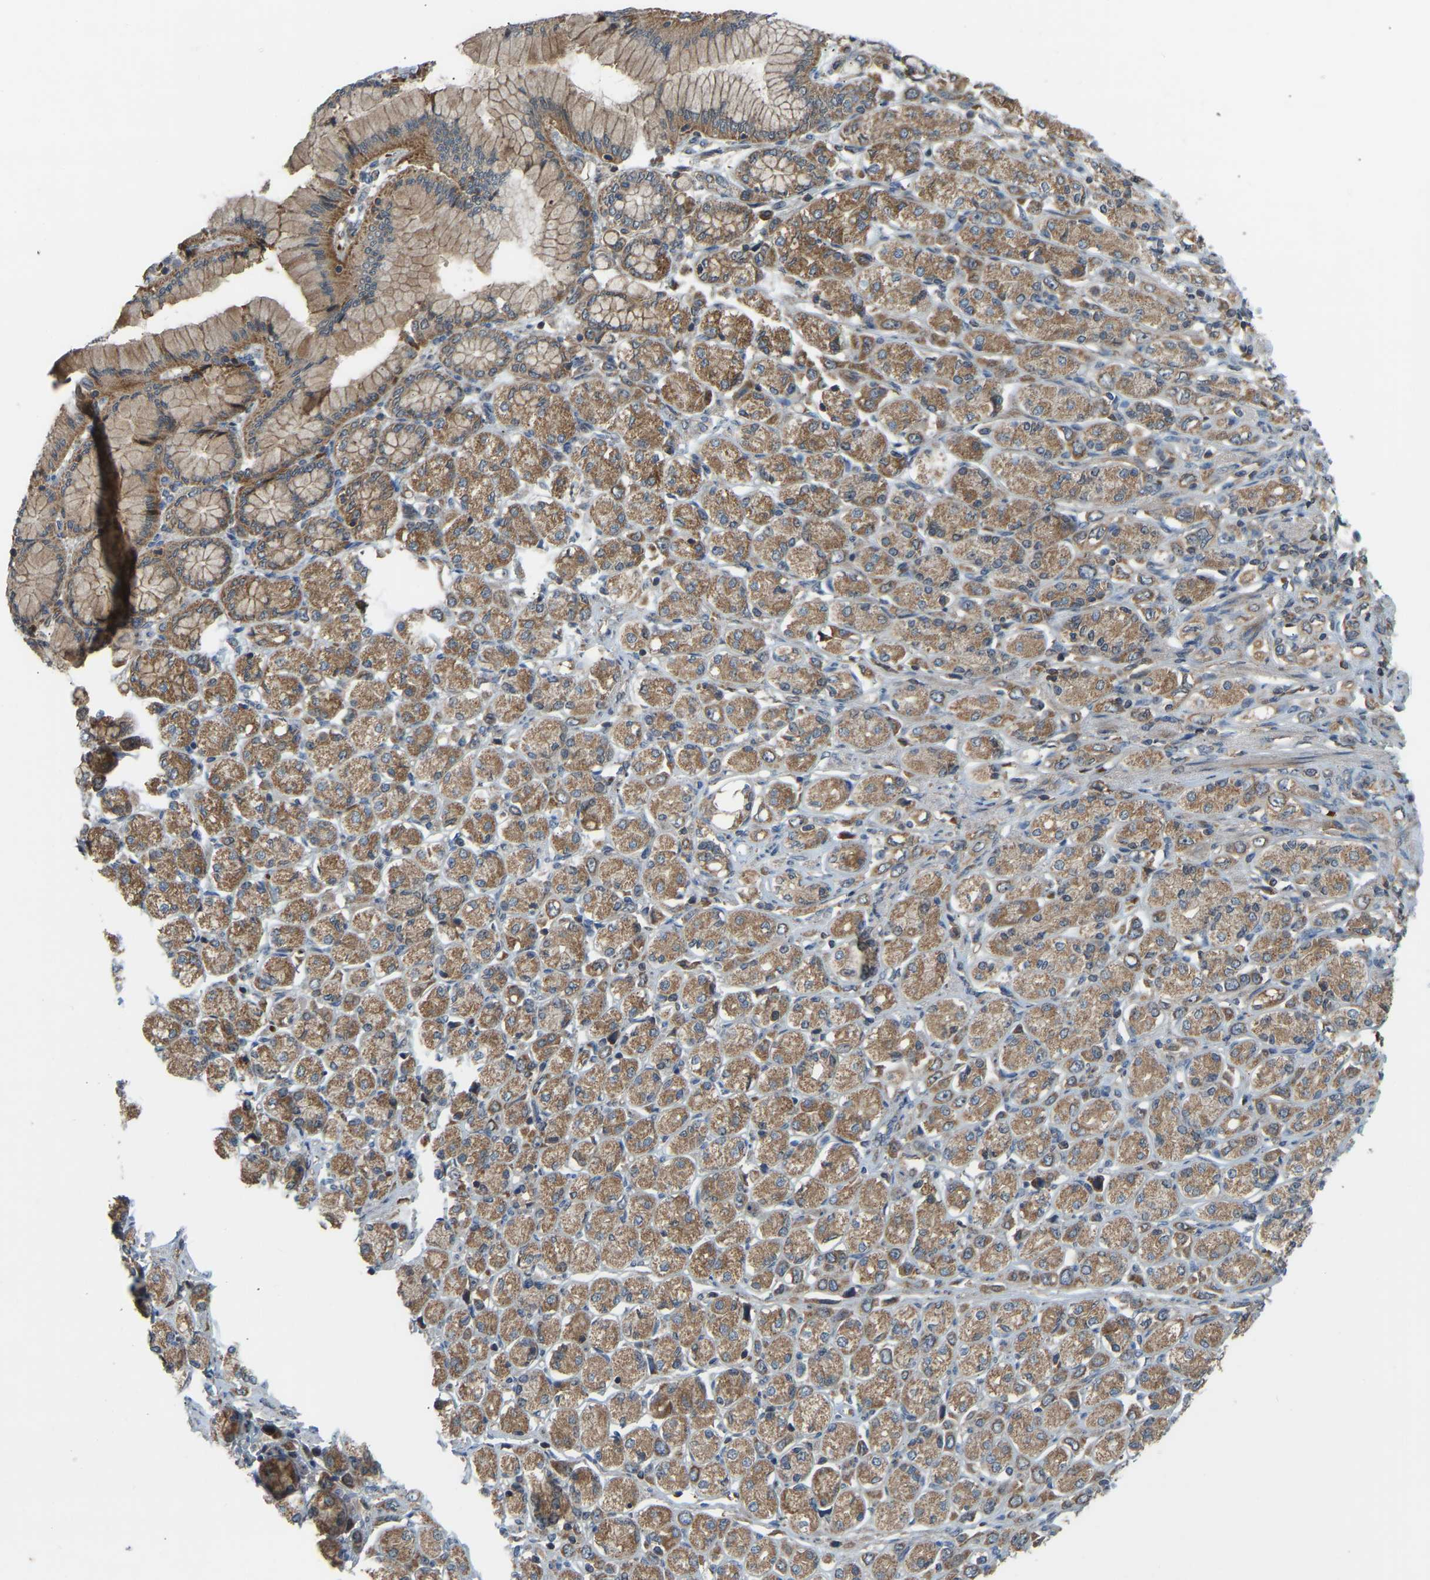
{"staining": {"intensity": "moderate", "quantity": ">75%", "location": "cytoplasmic/membranous"}, "tissue": "stomach cancer", "cell_type": "Tumor cells", "image_type": "cancer", "snomed": [{"axis": "morphology", "description": "Adenocarcinoma, NOS"}, {"axis": "topography", "description": "Stomach"}], "caption": "Immunohistochemistry (DAB) staining of stomach adenocarcinoma demonstrates moderate cytoplasmic/membranous protein positivity in approximately >75% of tumor cells.", "gene": "ZNF71", "patient": {"sex": "female", "age": 65}}